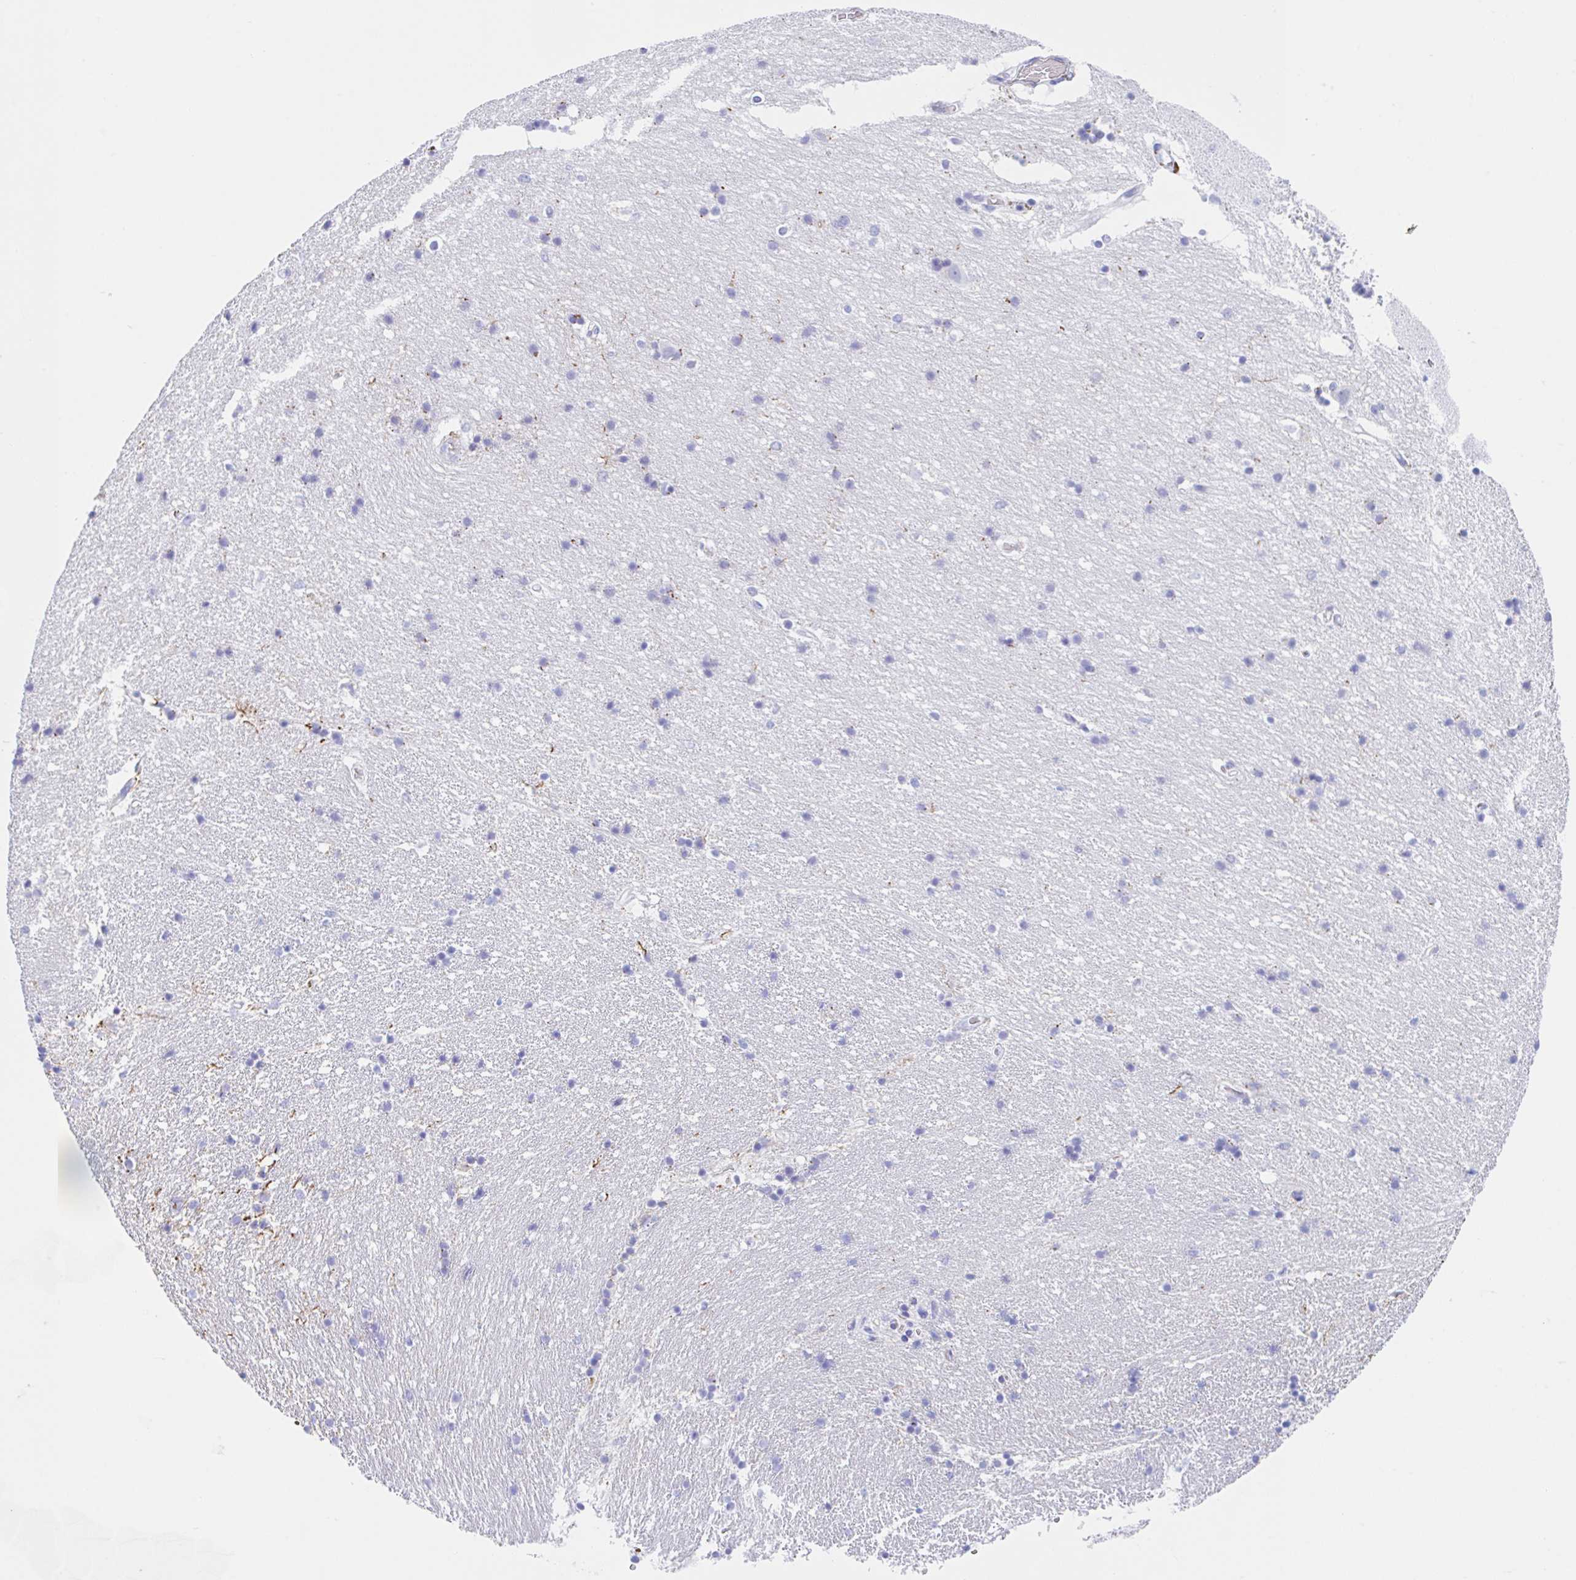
{"staining": {"intensity": "moderate", "quantity": "<25%", "location": "cytoplasmic/membranous"}, "tissue": "hippocampus", "cell_type": "Glial cells", "image_type": "normal", "snomed": [{"axis": "morphology", "description": "Normal tissue, NOS"}, {"axis": "topography", "description": "Hippocampus"}], "caption": "Protein staining displays moderate cytoplasmic/membranous staining in about <25% of glial cells in unremarkable hippocampus.", "gene": "ANKRD9", "patient": {"sex": "male", "age": 63}}